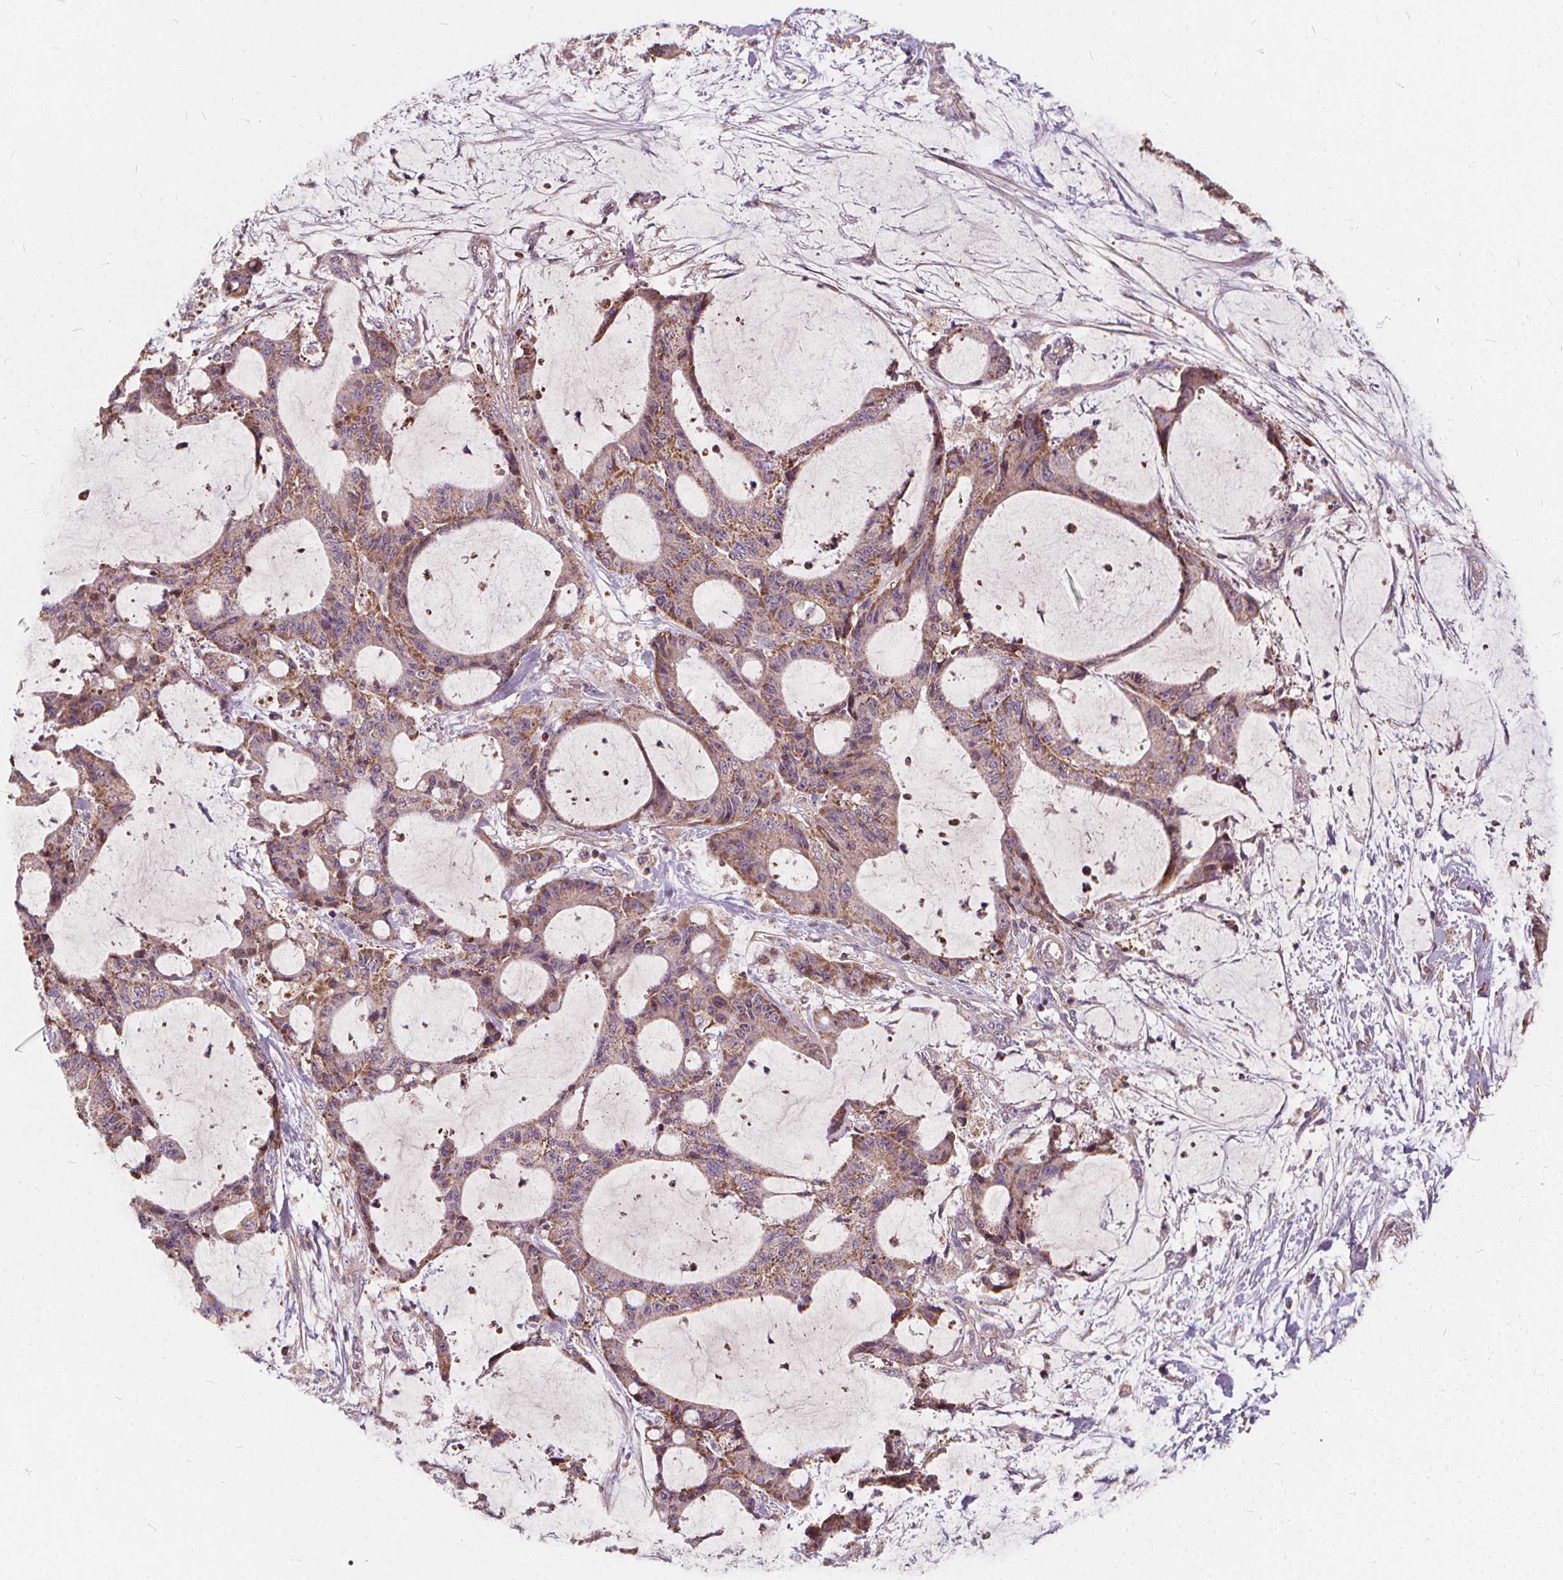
{"staining": {"intensity": "weak", "quantity": ">75%", "location": "cytoplasmic/membranous"}, "tissue": "liver cancer", "cell_type": "Tumor cells", "image_type": "cancer", "snomed": [{"axis": "morphology", "description": "Cholangiocarcinoma"}, {"axis": "topography", "description": "Liver"}], "caption": "Protein staining displays weak cytoplasmic/membranous positivity in approximately >75% of tumor cells in liver cholangiocarcinoma. (Stains: DAB (3,3'-diaminobenzidine) in brown, nuclei in blue, Microscopy: brightfield microscopy at high magnification).", "gene": "ORAI2", "patient": {"sex": "female", "age": 73}}